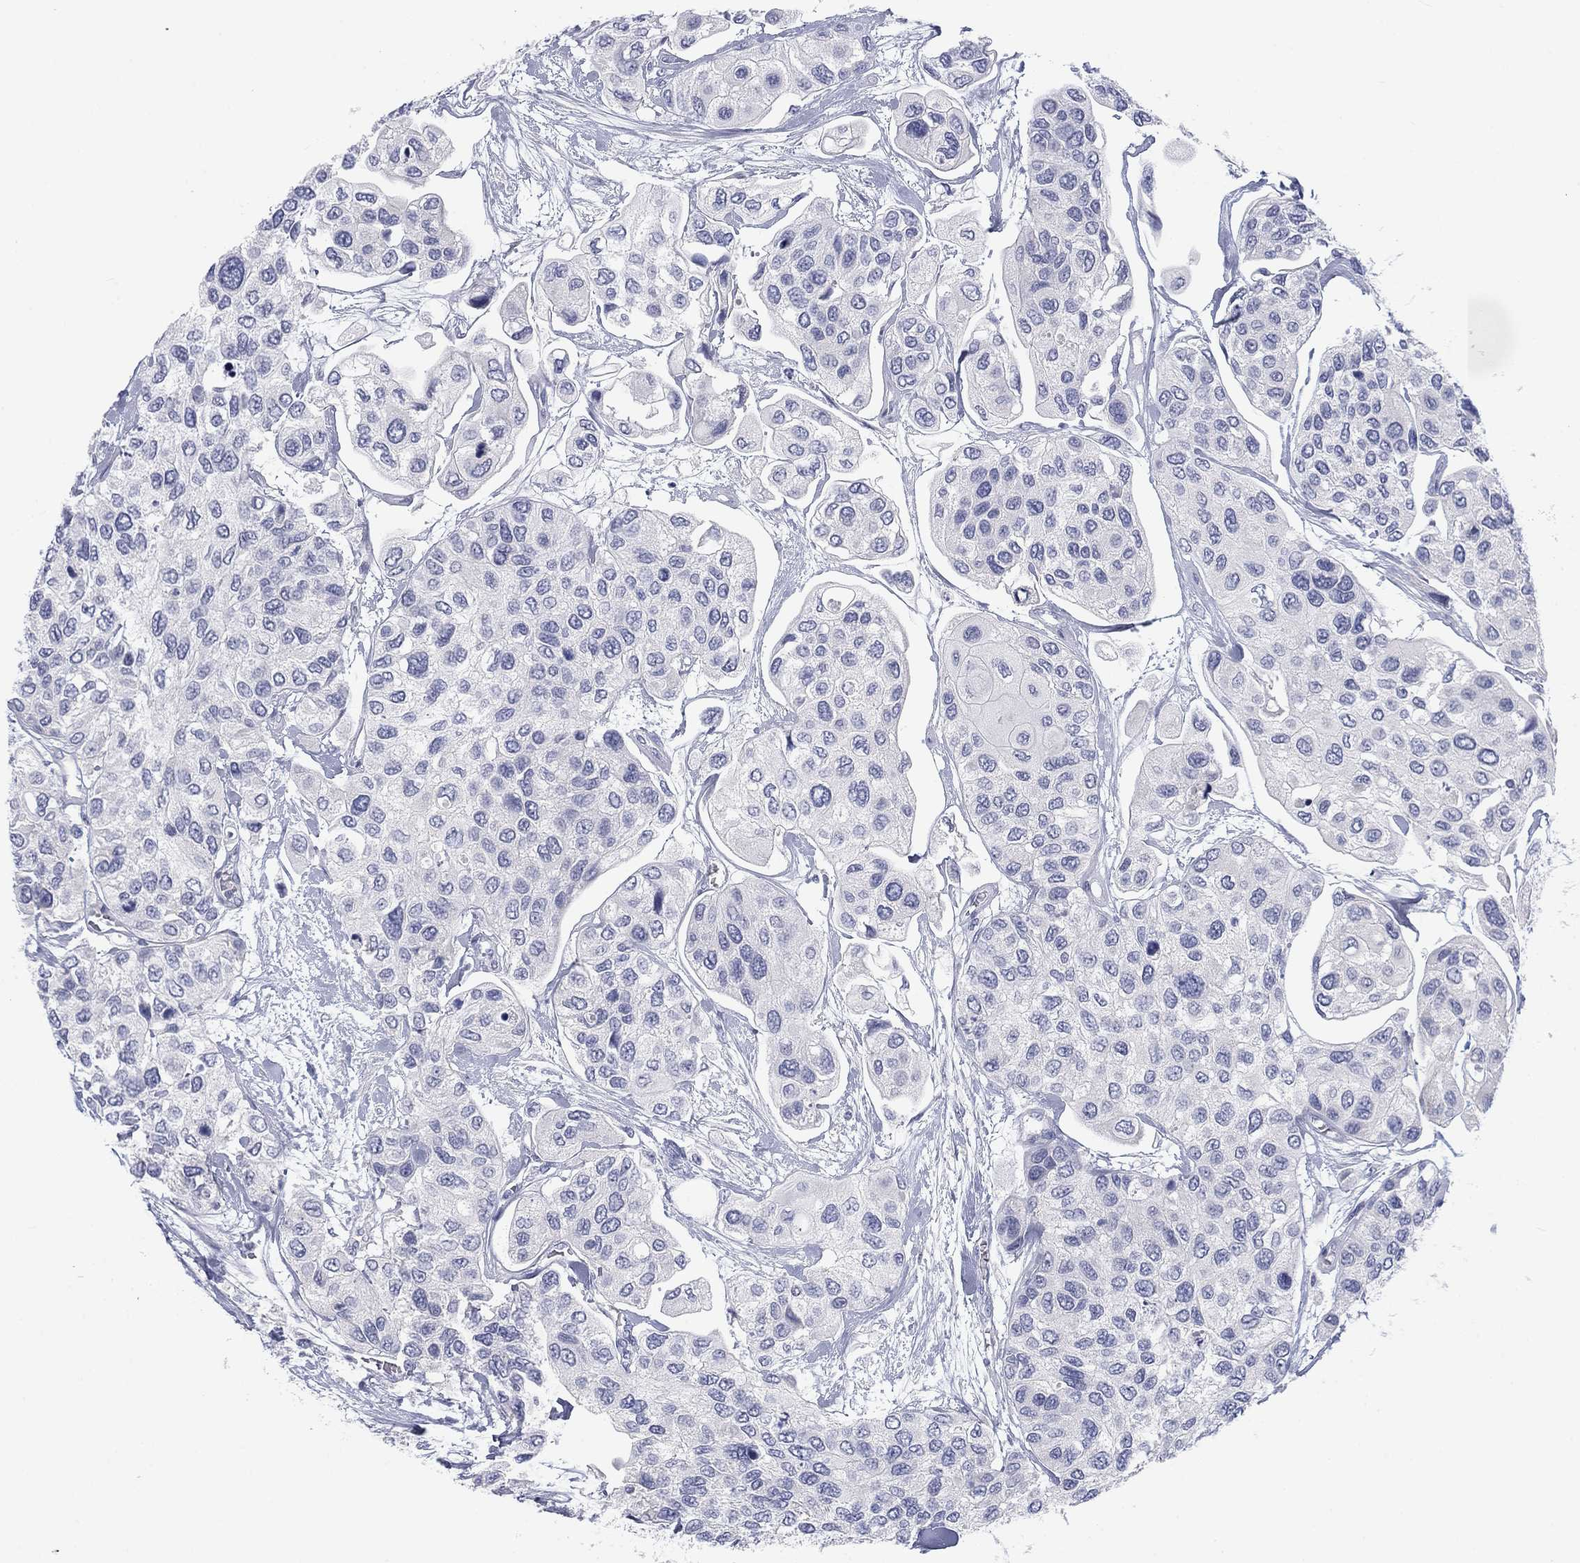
{"staining": {"intensity": "negative", "quantity": "none", "location": "none"}, "tissue": "urothelial cancer", "cell_type": "Tumor cells", "image_type": "cancer", "snomed": [{"axis": "morphology", "description": "Urothelial carcinoma, High grade"}, {"axis": "topography", "description": "Urinary bladder"}], "caption": "Human urothelial cancer stained for a protein using IHC displays no staining in tumor cells.", "gene": "CALB1", "patient": {"sex": "male", "age": 77}}